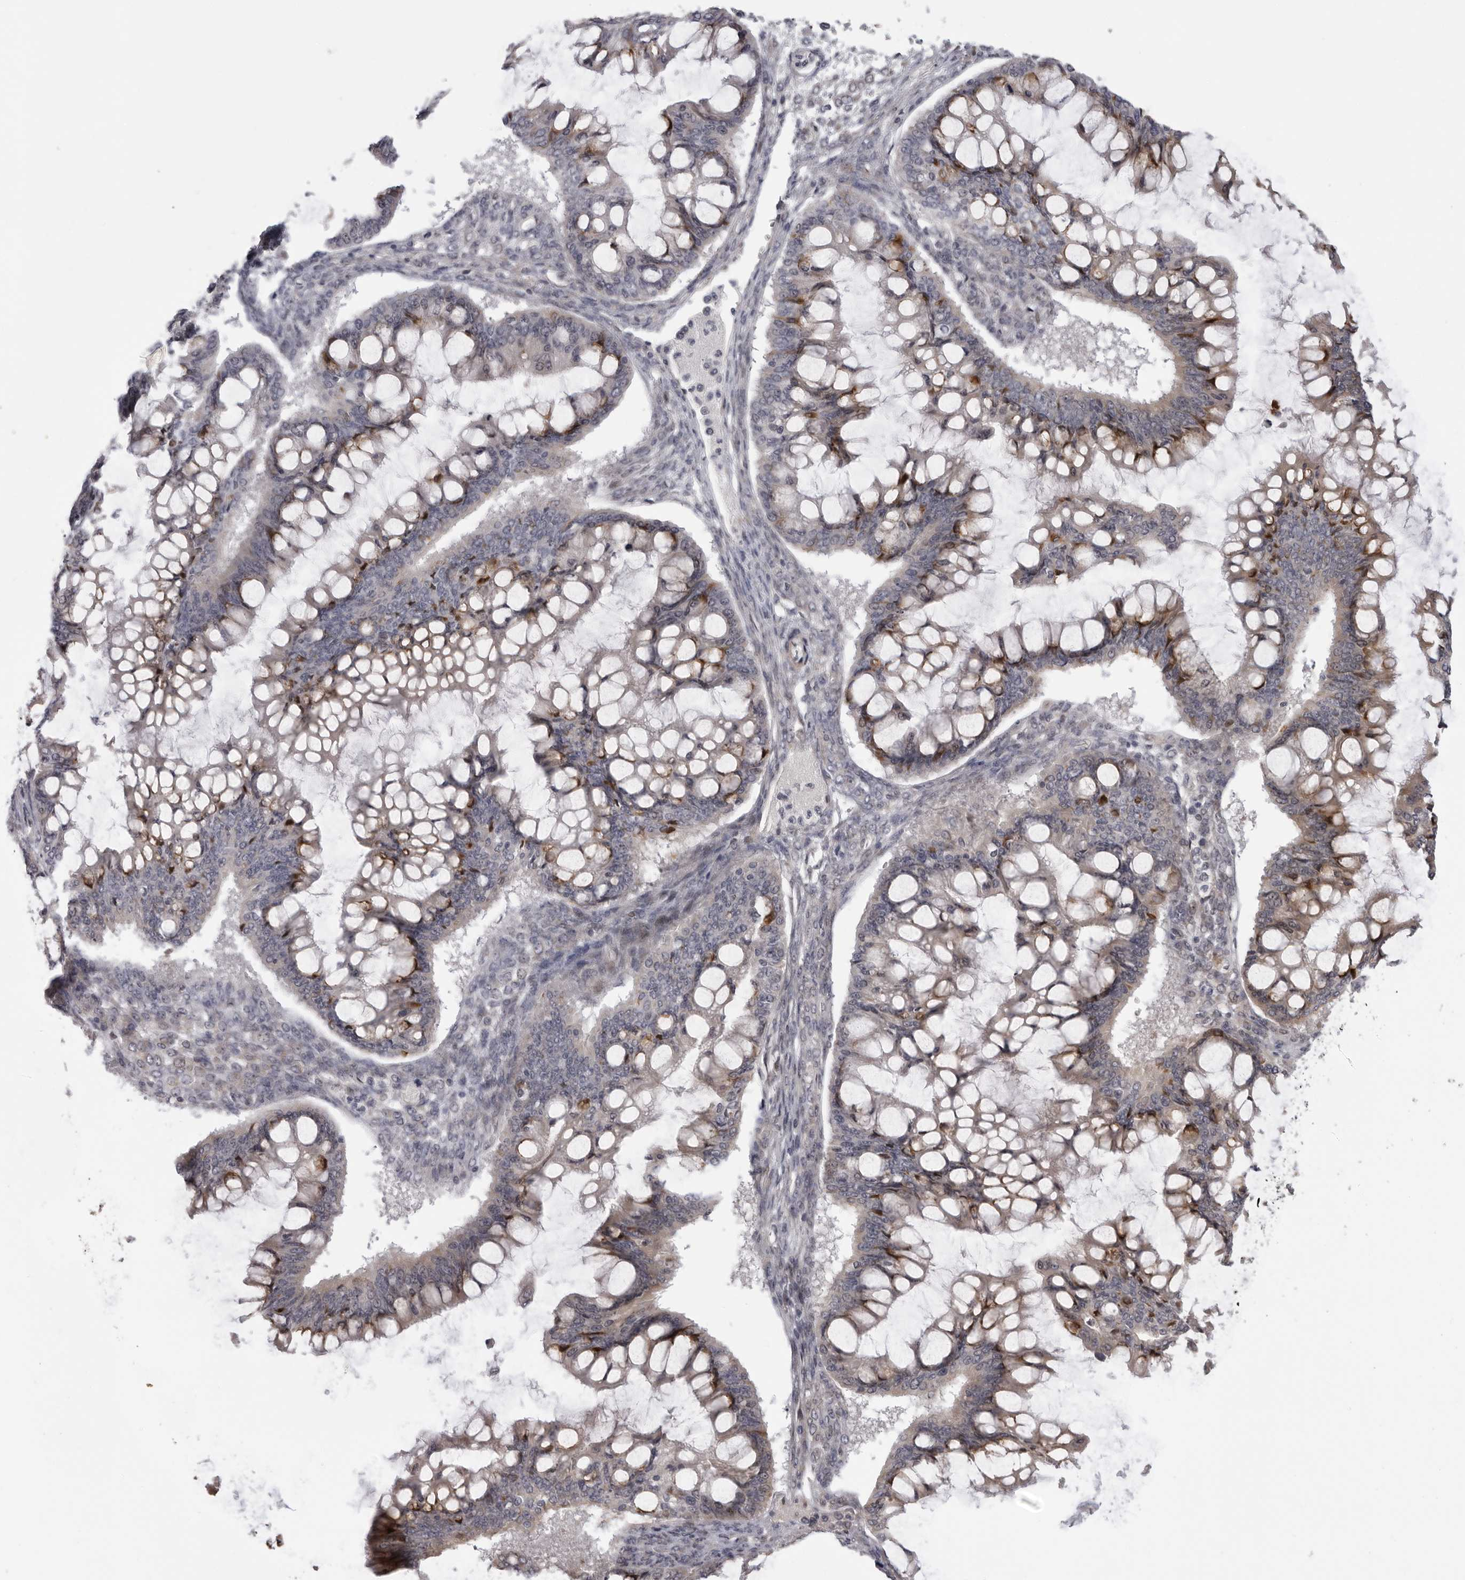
{"staining": {"intensity": "negative", "quantity": "none", "location": "none"}, "tissue": "ovarian cancer", "cell_type": "Tumor cells", "image_type": "cancer", "snomed": [{"axis": "morphology", "description": "Cystadenocarcinoma, mucinous, NOS"}, {"axis": "topography", "description": "Ovary"}], "caption": "A histopathology image of human ovarian mucinous cystadenocarcinoma is negative for staining in tumor cells.", "gene": "DNAH14", "patient": {"sex": "female", "age": 73}}